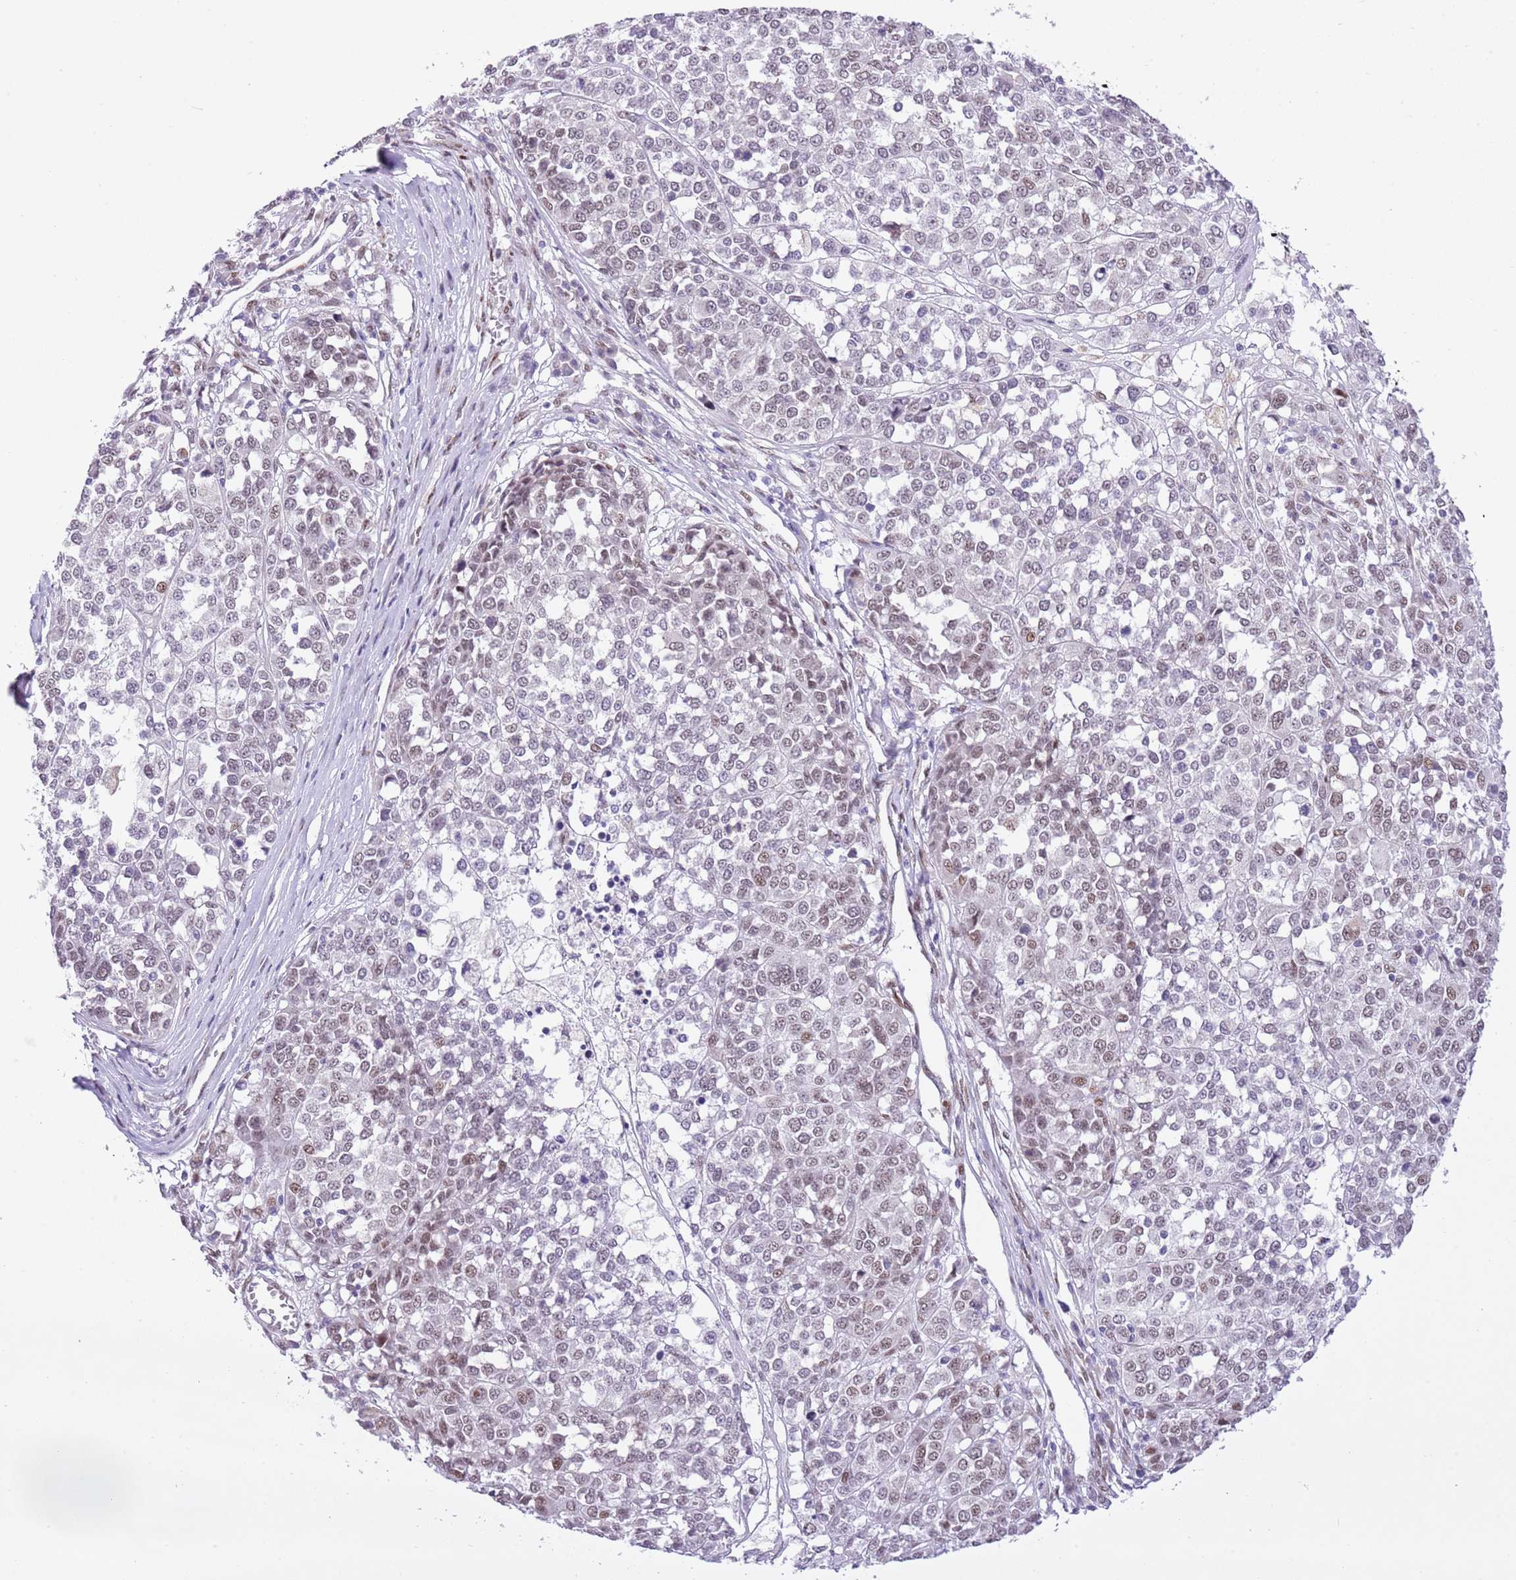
{"staining": {"intensity": "weak", "quantity": "25%-75%", "location": "nuclear"}, "tissue": "melanoma", "cell_type": "Tumor cells", "image_type": "cancer", "snomed": [{"axis": "morphology", "description": "Malignant melanoma, Metastatic site"}, {"axis": "topography", "description": "Lymph node"}], "caption": "Brown immunohistochemical staining in human melanoma demonstrates weak nuclear positivity in approximately 25%-75% of tumor cells. Nuclei are stained in blue.", "gene": "NACC2", "patient": {"sex": "male", "age": 44}}